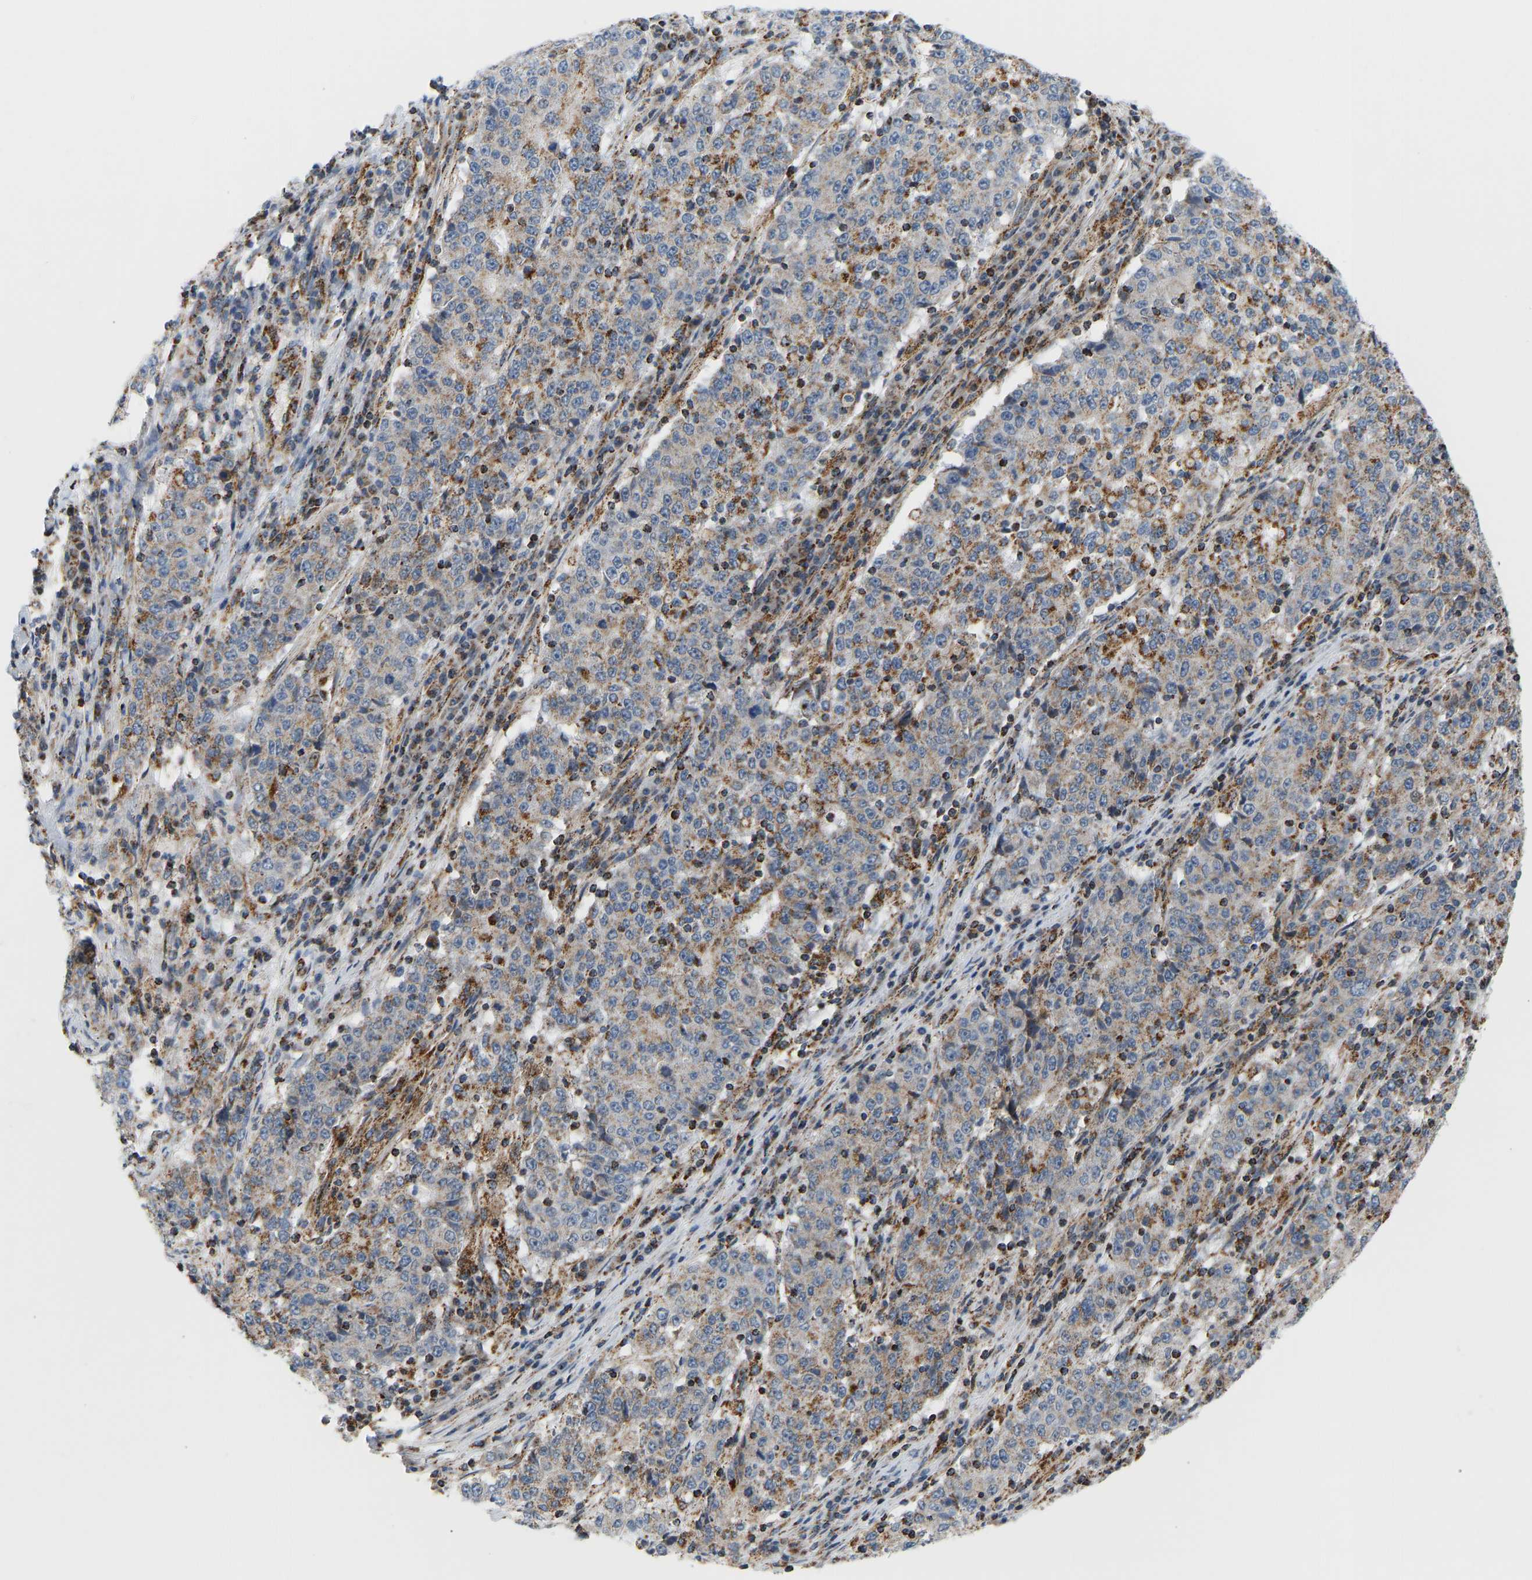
{"staining": {"intensity": "moderate", "quantity": ">75%", "location": "cytoplasmic/membranous"}, "tissue": "stomach cancer", "cell_type": "Tumor cells", "image_type": "cancer", "snomed": [{"axis": "morphology", "description": "Adenocarcinoma, NOS"}, {"axis": "topography", "description": "Stomach"}], "caption": "Protein expression analysis of stomach adenocarcinoma reveals moderate cytoplasmic/membranous positivity in about >75% of tumor cells.", "gene": "GPSM2", "patient": {"sex": "male", "age": 59}}